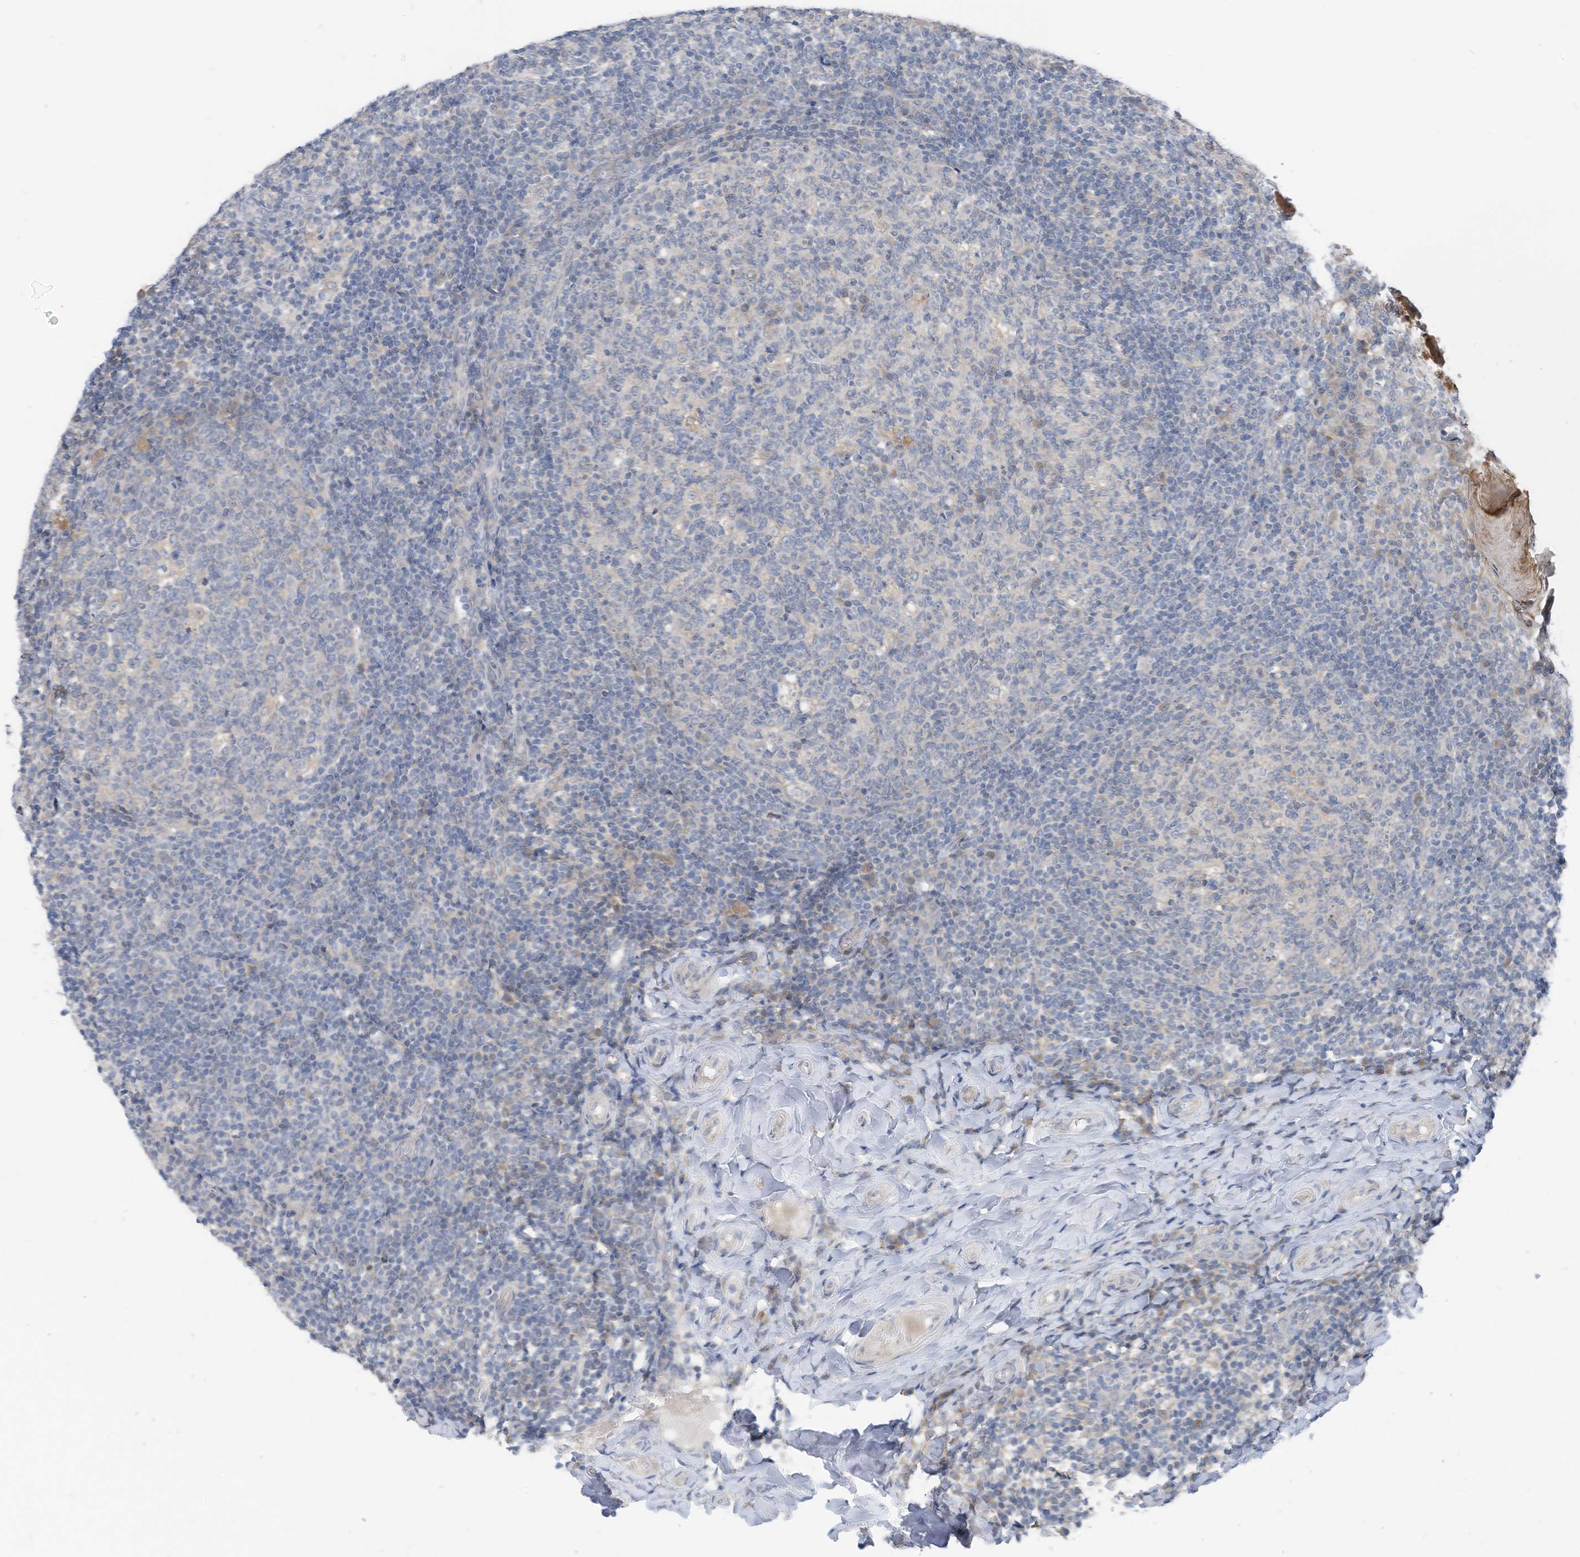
{"staining": {"intensity": "negative", "quantity": "none", "location": "none"}, "tissue": "tonsil", "cell_type": "Germinal center cells", "image_type": "normal", "snomed": [{"axis": "morphology", "description": "Normal tissue, NOS"}, {"axis": "topography", "description": "Tonsil"}], "caption": "DAB (3,3'-diaminobenzidine) immunohistochemical staining of unremarkable human tonsil reveals no significant staining in germinal center cells.", "gene": "LDAH", "patient": {"sex": "female", "age": 19}}